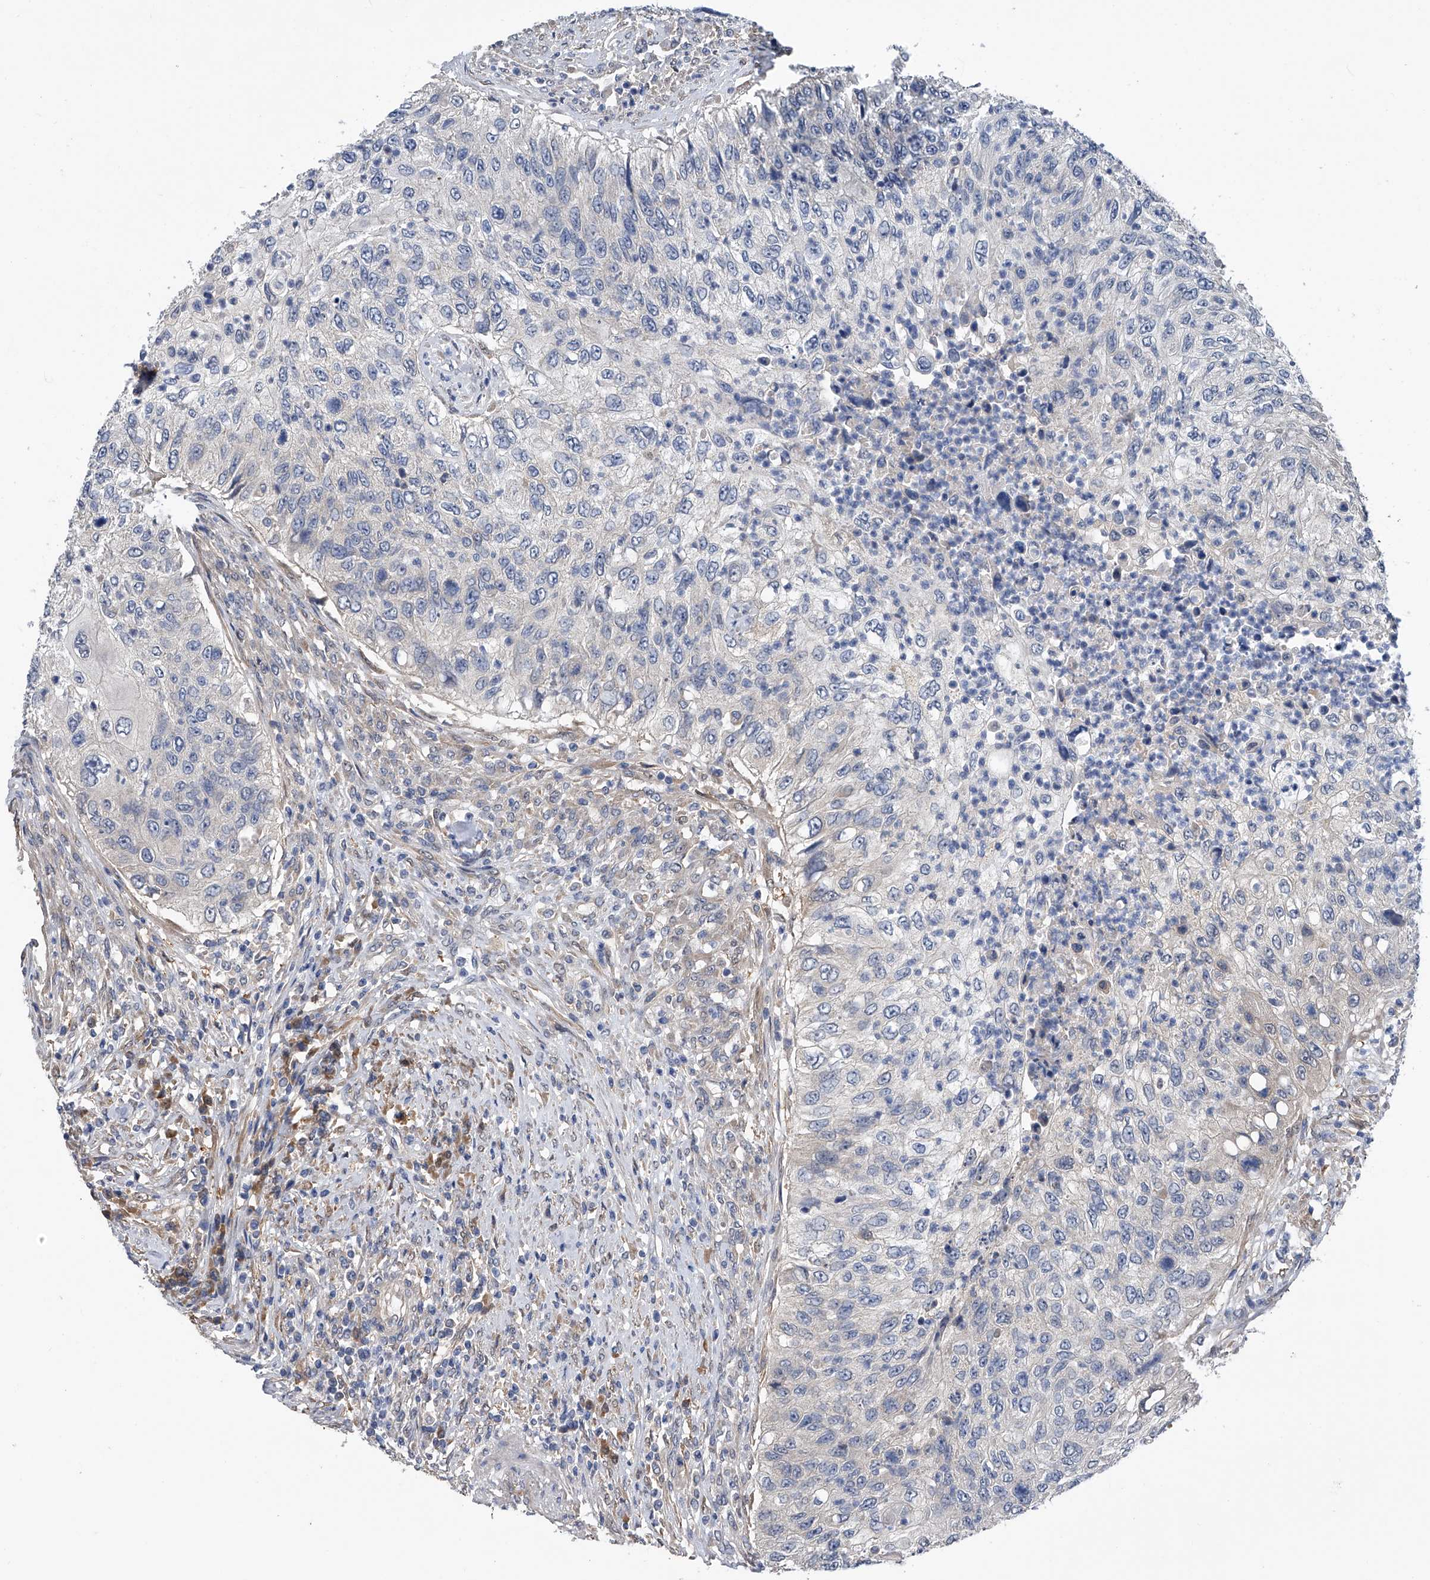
{"staining": {"intensity": "weak", "quantity": "<25%", "location": "cytoplasmic/membranous"}, "tissue": "urothelial cancer", "cell_type": "Tumor cells", "image_type": "cancer", "snomed": [{"axis": "morphology", "description": "Urothelial carcinoma, High grade"}, {"axis": "topography", "description": "Urinary bladder"}], "caption": "An IHC photomicrograph of urothelial cancer is shown. There is no staining in tumor cells of urothelial cancer.", "gene": "PGM3", "patient": {"sex": "female", "age": 60}}